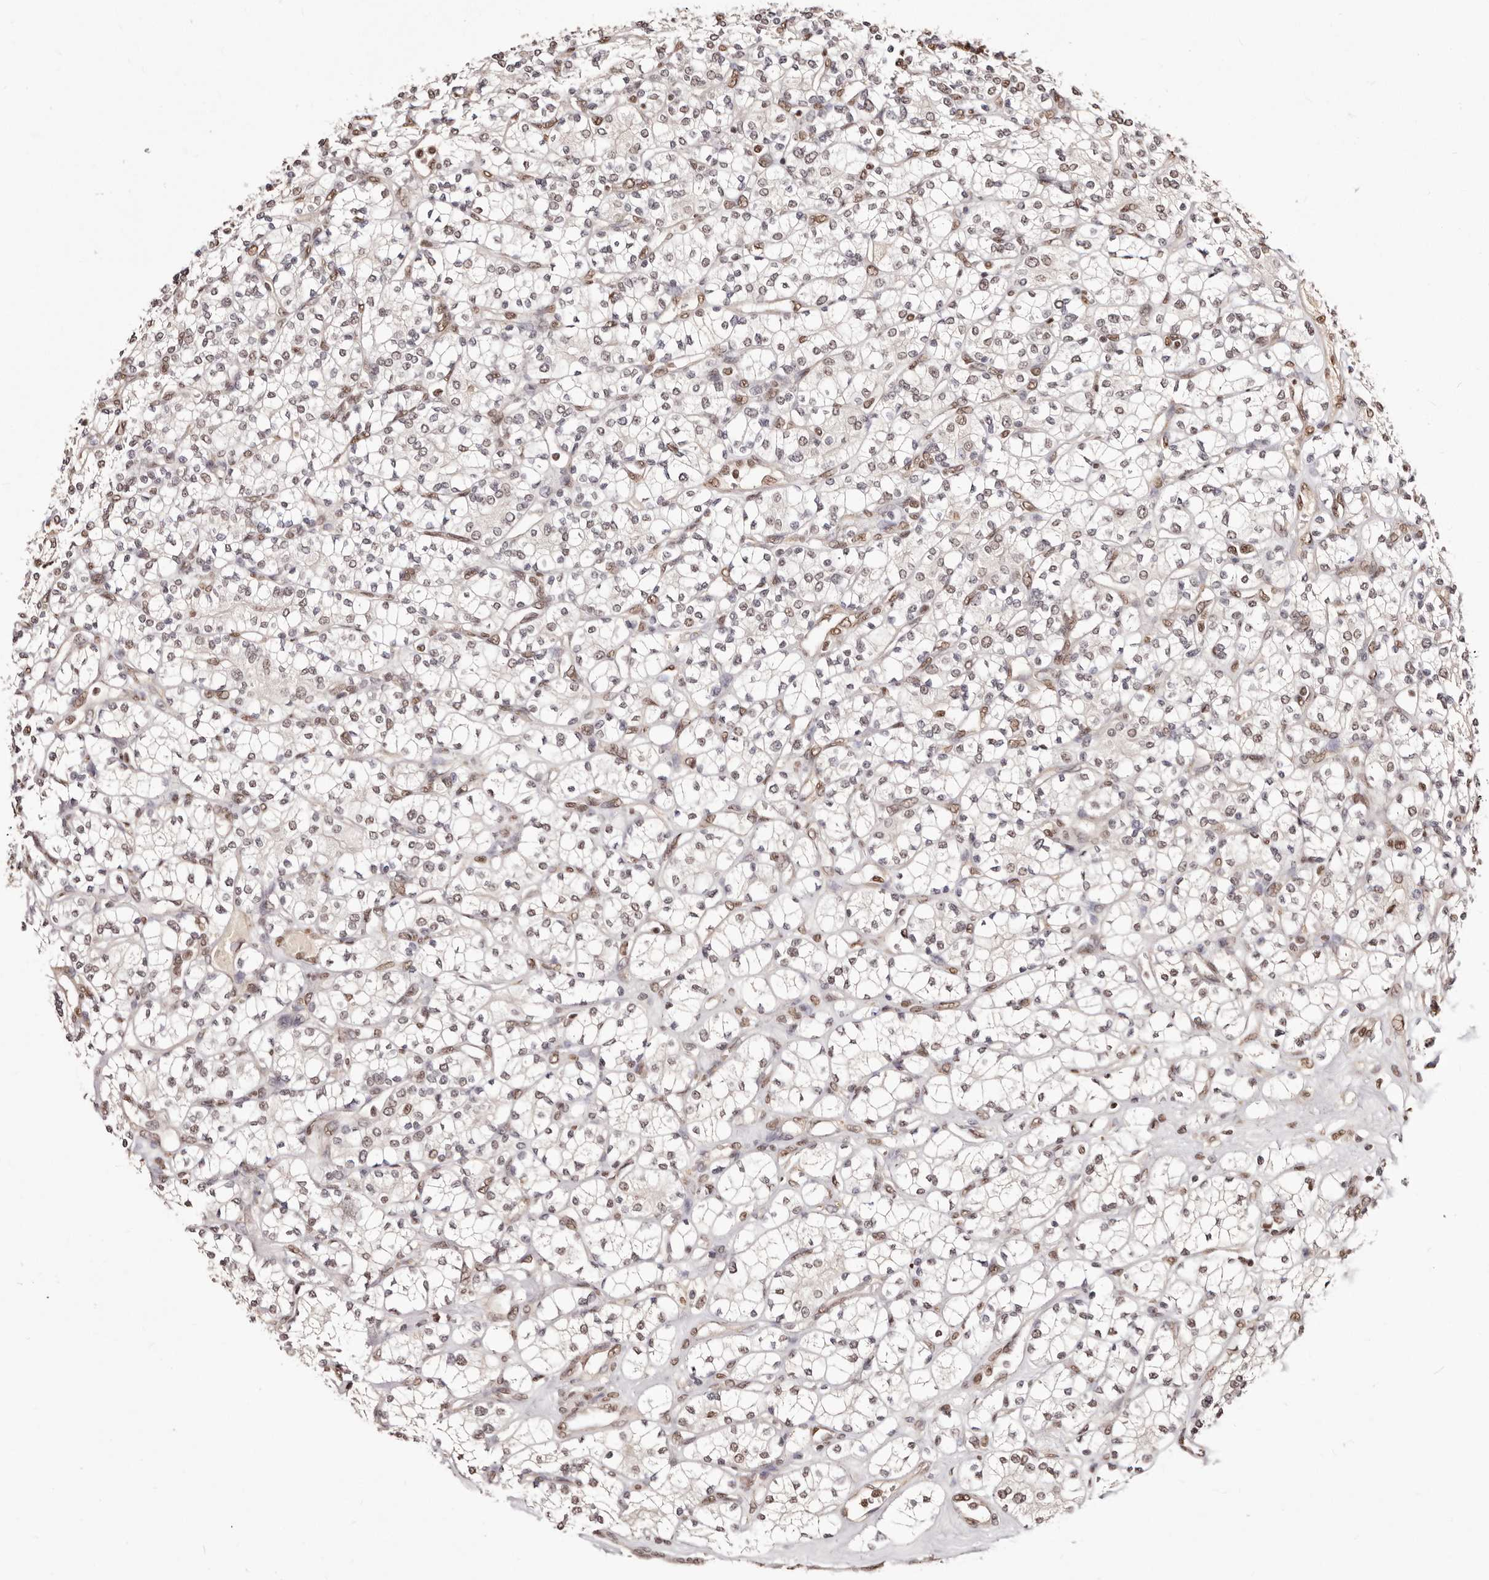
{"staining": {"intensity": "moderate", "quantity": ">75%", "location": "nuclear"}, "tissue": "renal cancer", "cell_type": "Tumor cells", "image_type": "cancer", "snomed": [{"axis": "morphology", "description": "Adenocarcinoma, NOS"}, {"axis": "topography", "description": "Kidney"}], "caption": "Tumor cells exhibit medium levels of moderate nuclear staining in about >75% of cells in renal adenocarcinoma.", "gene": "BICRAL", "patient": {"sex": "male", "age": 77}}